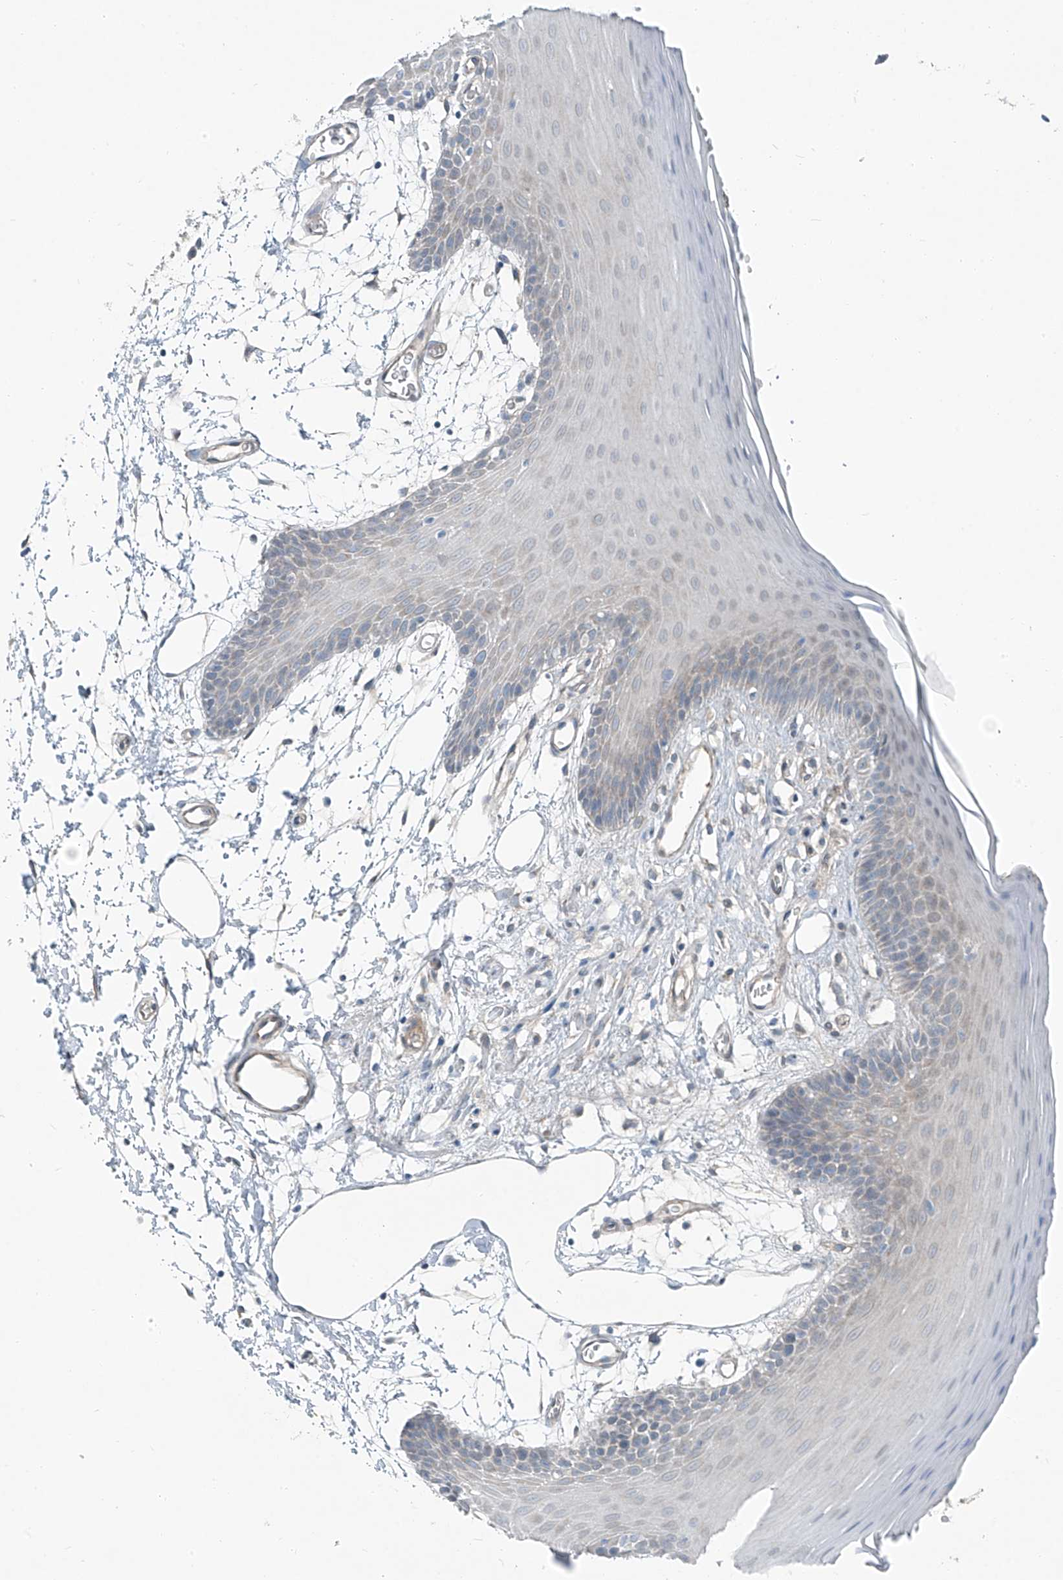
{"staining": {"intensity": "negative", "quantity": "none", "location": "none"}, "tissue": "oral mucosa", "cell_type": "Squamous epithelial cells", "image_type": "normal", "snomed": [{"axis": "morphology", "description": "Normal tissue, NOS"}, {"axis": "topography", "description": "Skeletal muscle"}, {"axis": "topography", "description": "Oral tissue"}, {"axis": "topography", "description": "Salivary gland"}, {"axis": "topography", "description": "Peripheral nerve tissue"}], "caption": "This photomicrograph is of normal oral mucosa stained with immunohistochemistry (IHC) to label a protein in brown with the nuclei are counter-stained blue. There is no positivity in squamous epithelial cells.", "gene": "TNS2", "patient": {"sex": "male", "age": 54}}